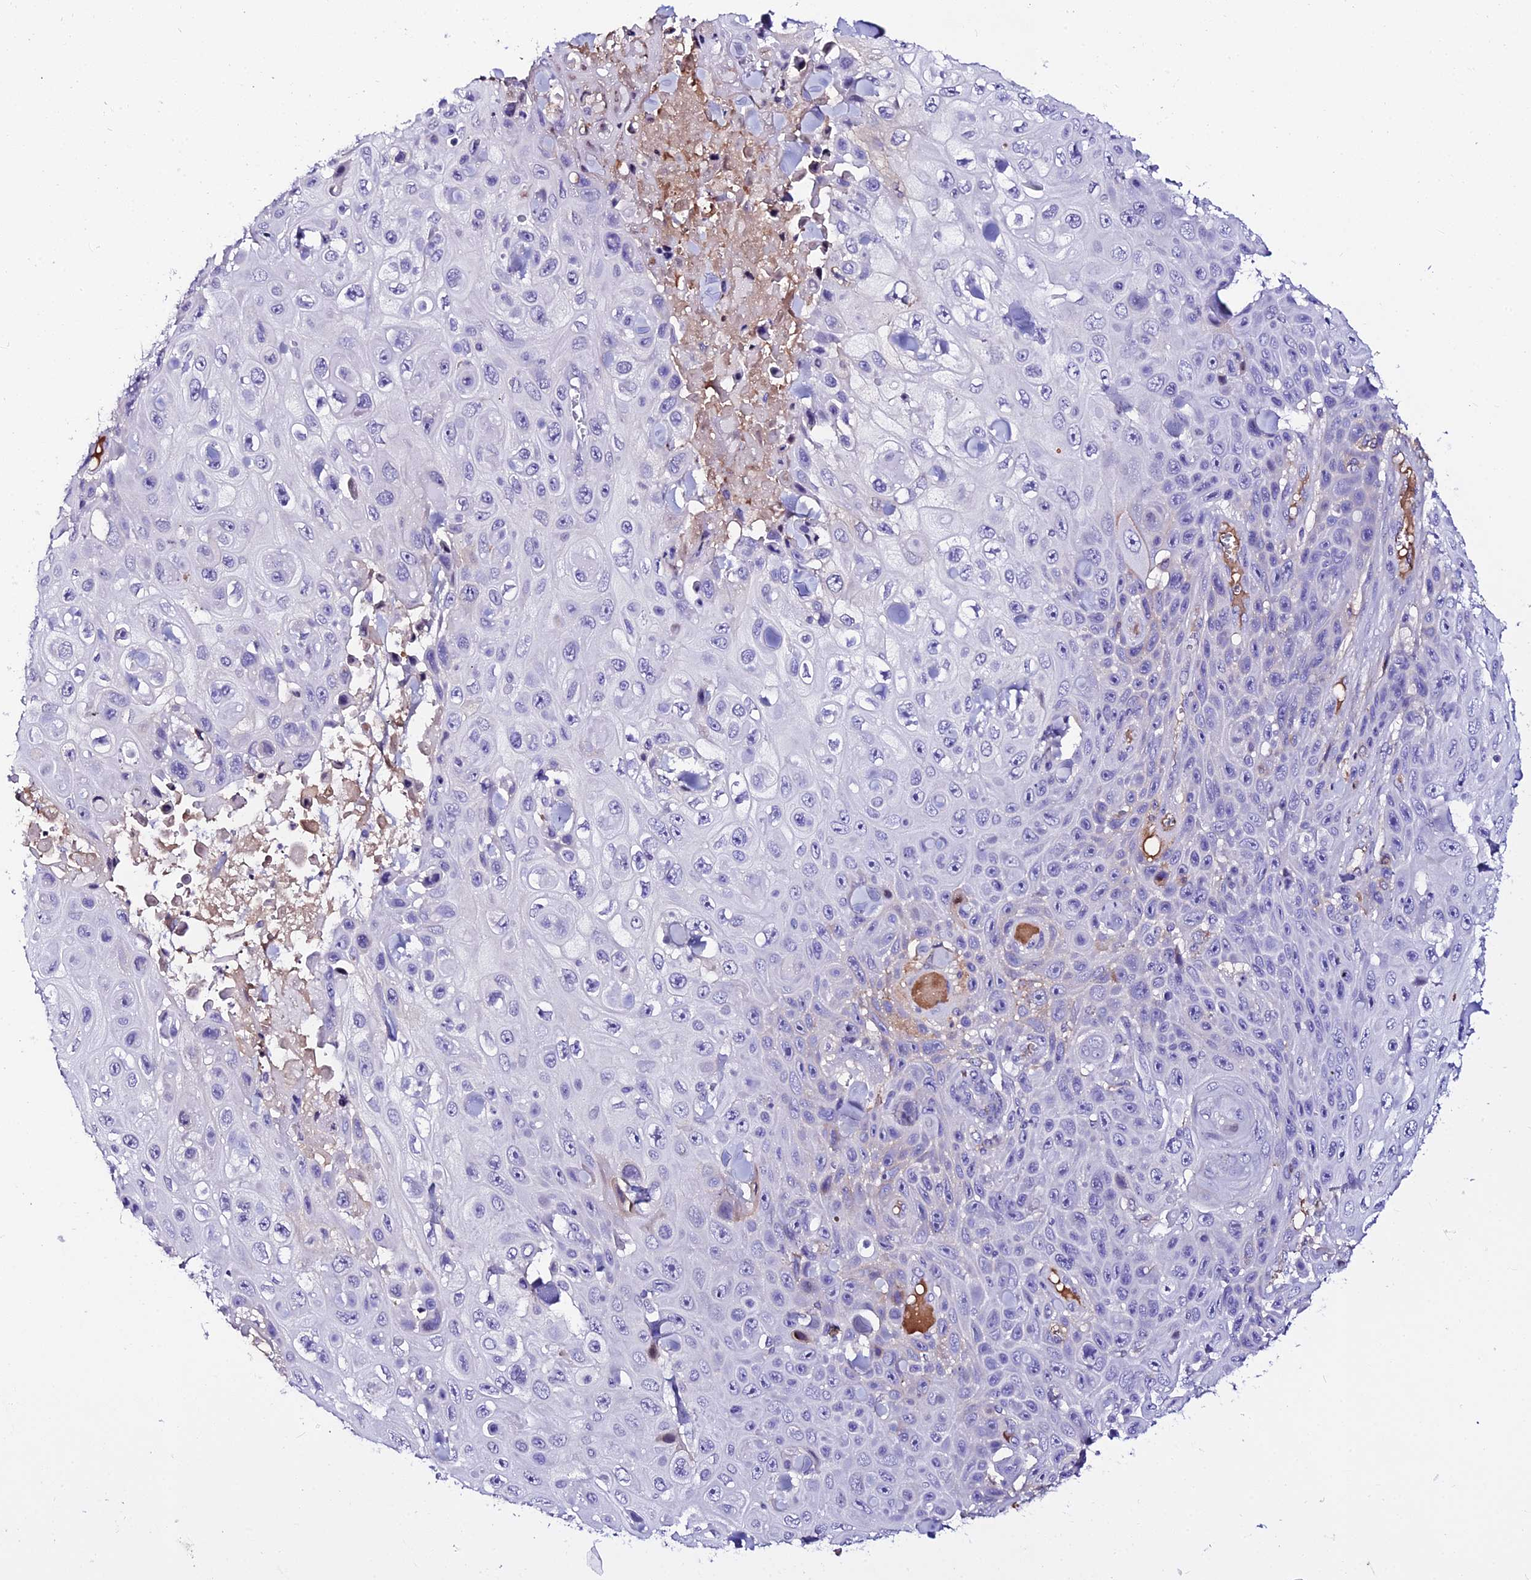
{"staining": {"intensity": "negative", "quantity": "none", "location": "none"}, "tissue": "skin cancer", "cell_type": "Tumor cells", "image_type": "cancer", "snomed": [{"axis": "morphology", "description": "Squamous cell carcinoma, NOS"}, {"axis": "topography", "description": "Skin"}], "caption": "Skin squamous cell carcinoma was stained to show a protein in brown. There is no significant expression in tumor cells.", "gene": "DEFB132", "patient": {"sex": "male", "age": 82}}